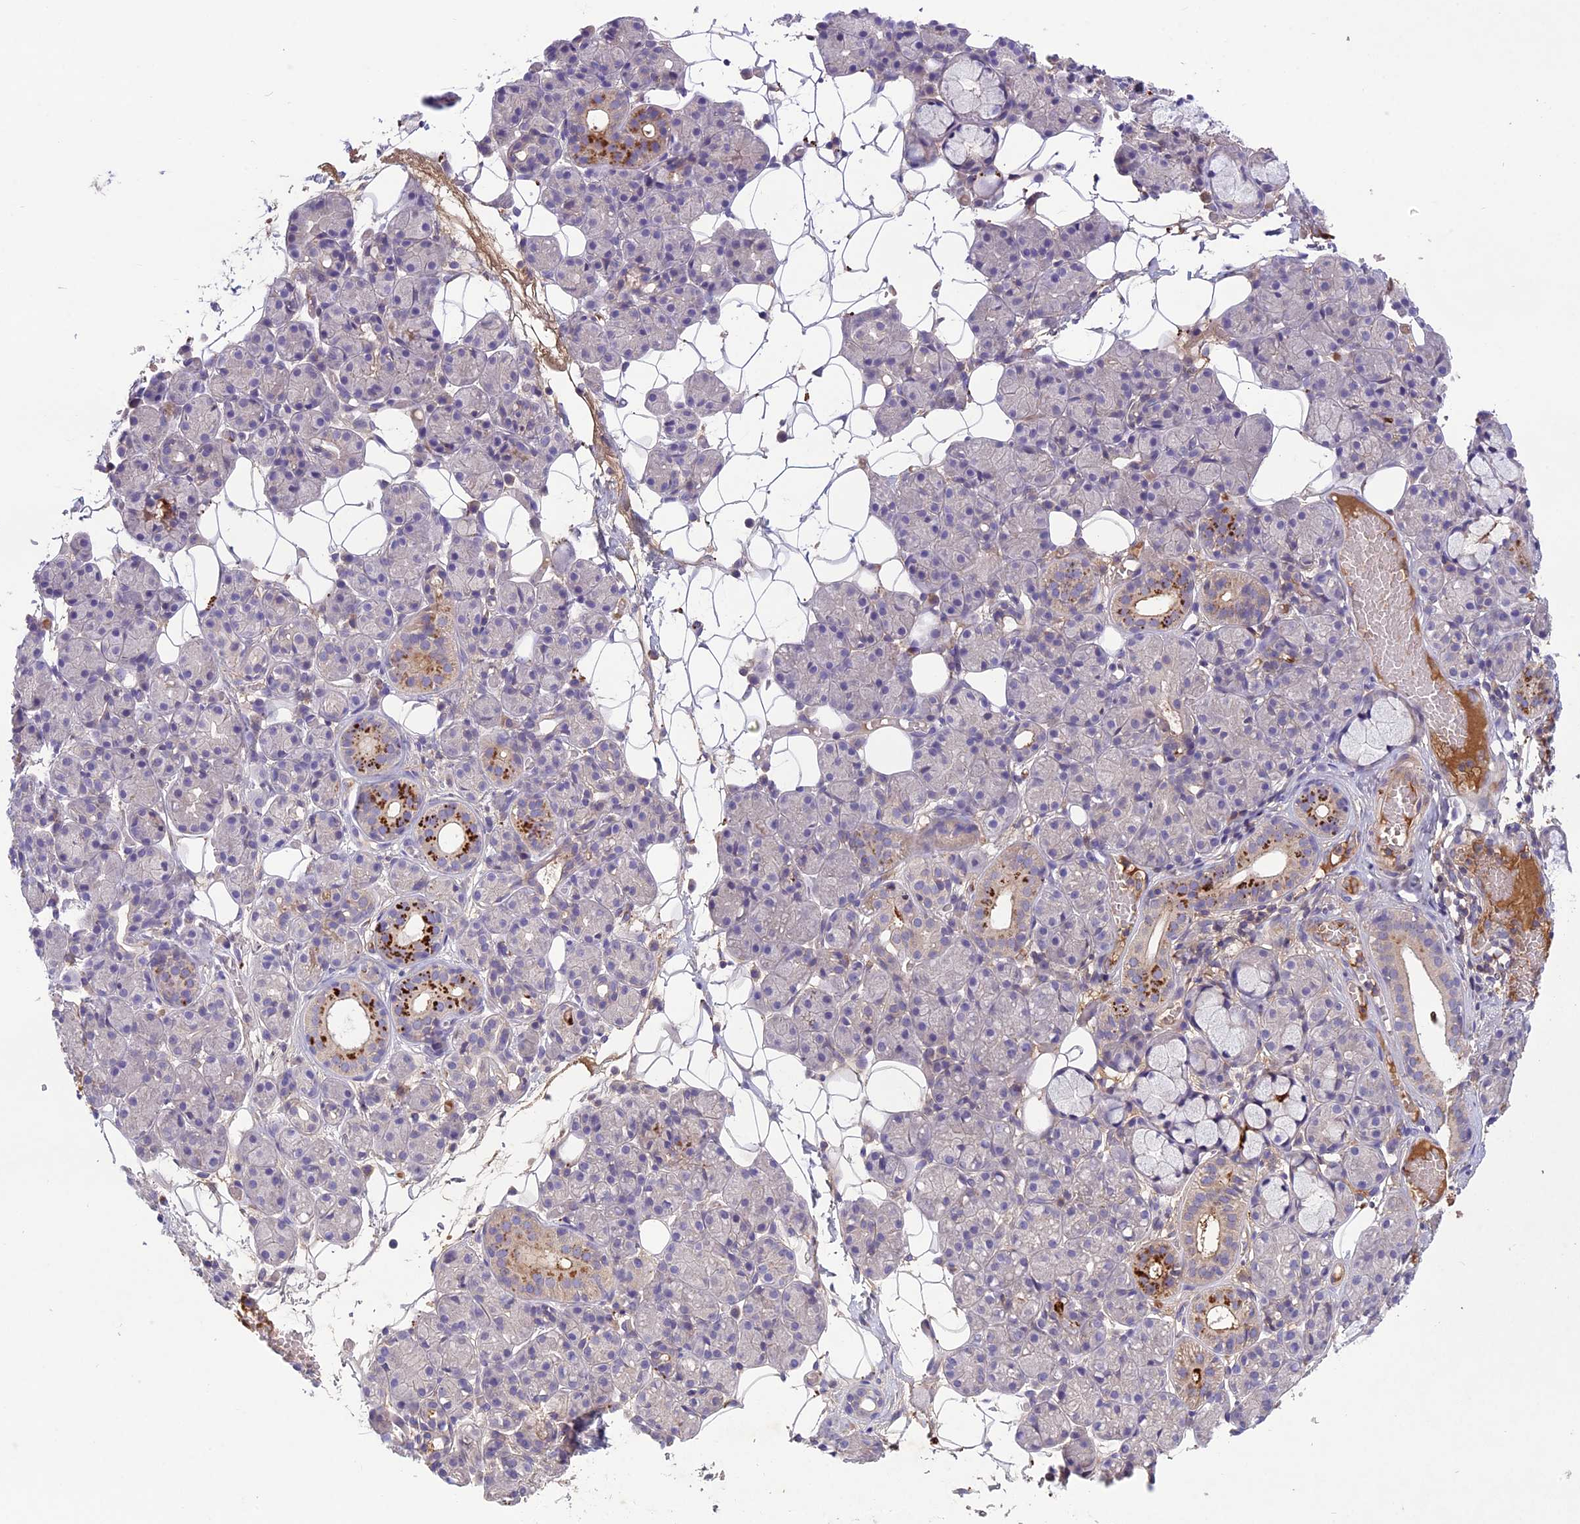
{"staining": {"intensity": "strong", "quantity": "<25%", "location": "cytoplasmic/membranous"}, "tissue": "salivary gland", "cell_type": "Glandular cells", "image_type": "normal", "snomed": [{"axis": "morphology", "description": "Normal tissue, NOS"}, {"axis": "topography", "description": "Salivary gland"}], "caption": "A high-resolution image shows immunohistochemistry (IHC) staining of normal salivary gland, which displays strong cytoplasmic/membranous expression in approximately <25% of glandular cells.", "gene": "ADO", "patient": {"sex": "male", "age": 63}}